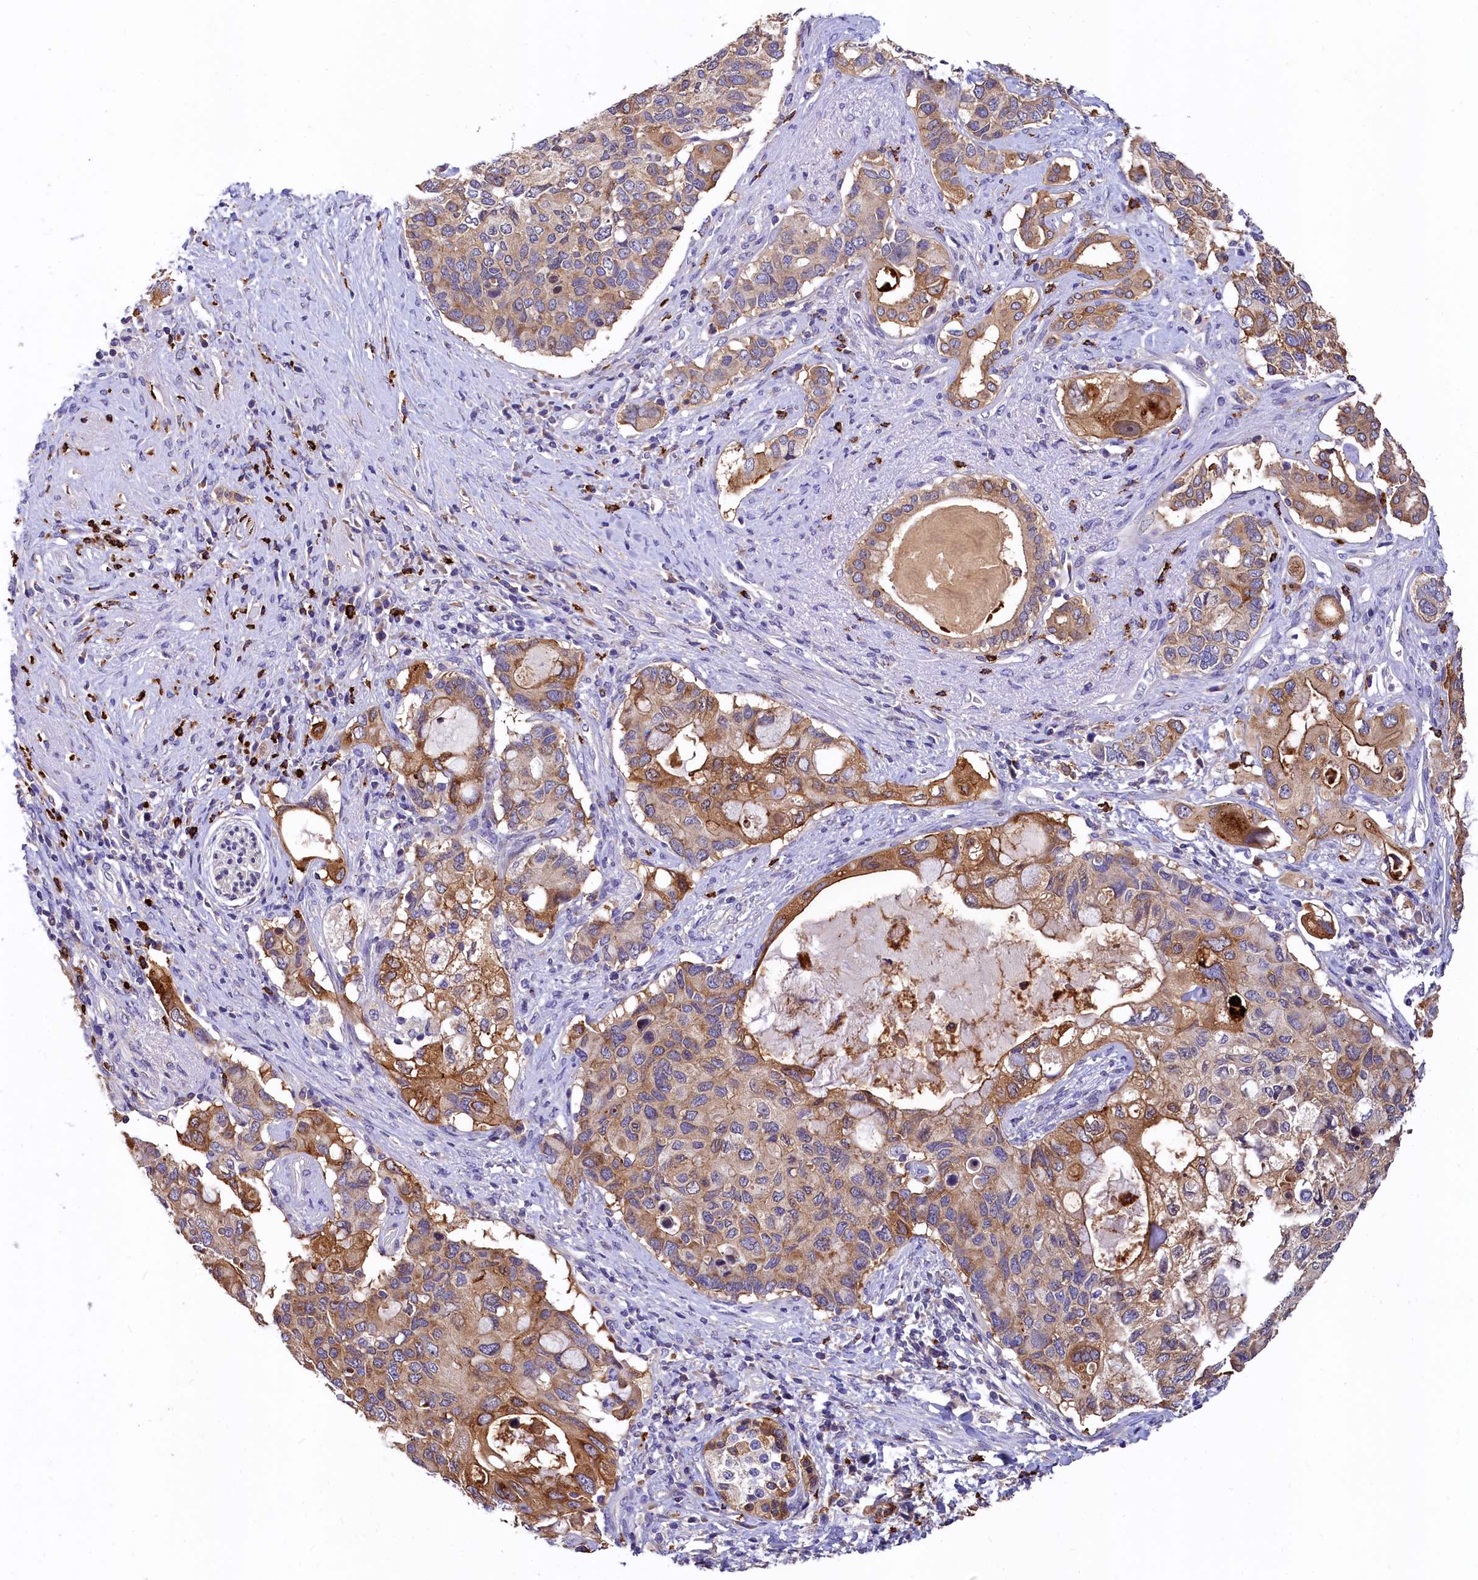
{"staining": {"intensity": "moderate", "quantity": "25%-75%", "location": "cytoplasmic/membranous"}, "tissue": "pancreatic cancer", "cell_type": "Tumor cells", "image_type": "cancer", "snomed": [{"axis": "morphology", "description": "Adenocarcinoma, NOS"}, {"axis": "topography", "description": "Pancreas"}], "caption": "Immunohistochemistry photomicrograph of human adenocarcinoma (pancreatic) stained for a protein (brown), which reveals medium levels of moderate cytoplasmic/membranous staining in approximately 25%-75% of tumor cells.", "gene": "EPS8L2", "patient": {"sex": "female", "age": 56}}